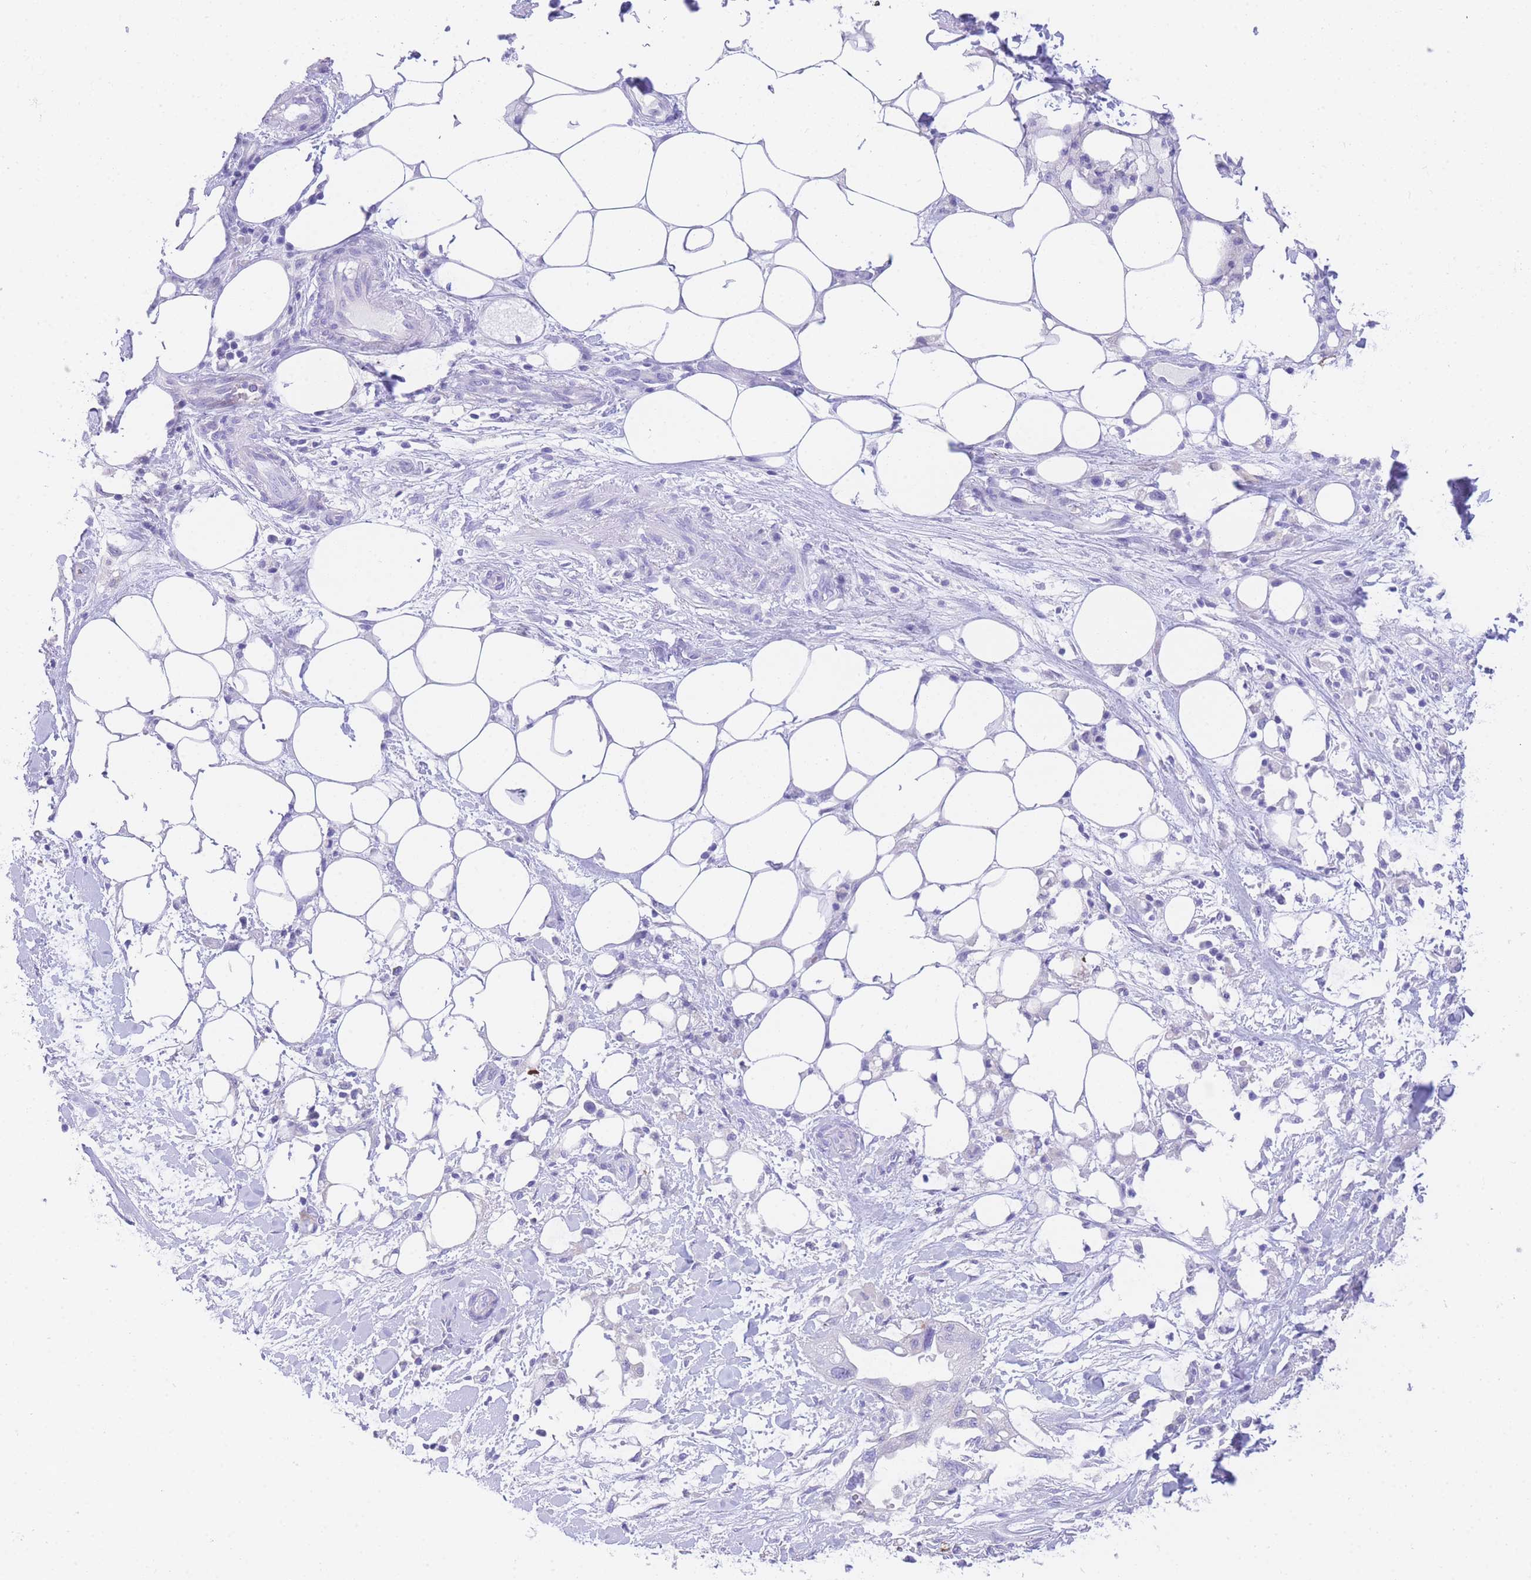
{"staining": {"intensity": "negative", "quantity": "none", "location": "none"}, "tissue": "pancreatic cancer", "cell_type": "Tumor cells", "image_type": "cancer", "snomed": [{"axis": "morphology", "description": "Adenocarcinoma, NOS"}, {"axis": "topography", "description": "Pancreas"}], "caption": "The histopathology image shows no staining of tumor cells in pancreatic cancer (adenocarcinoma).", "gene": "TIFAB", "patient": {"sex": "male", "age": 44}}